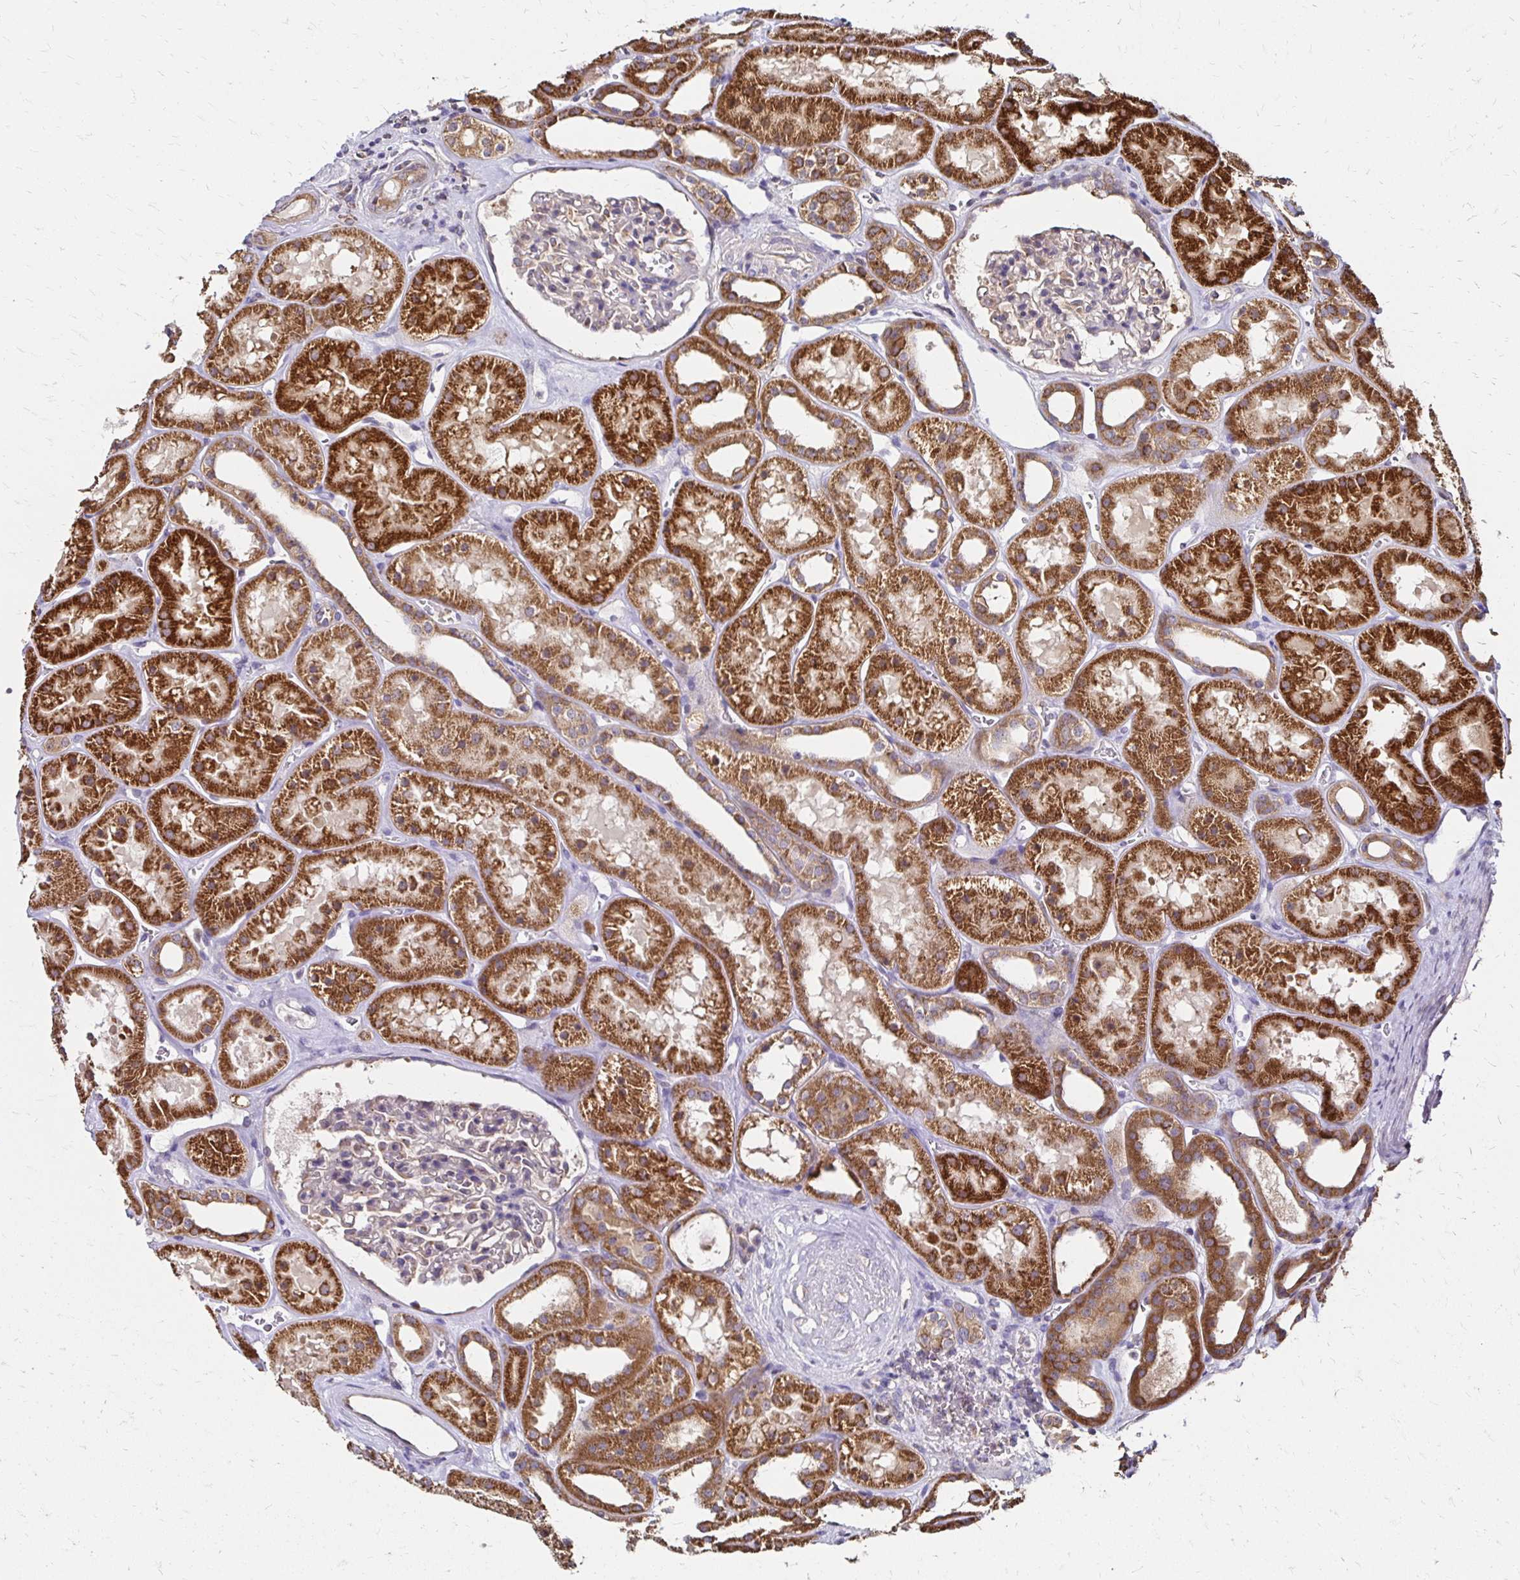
{"staining": {"intensity": "weak", "quantity": "<25%", "location": "cytoplasmic/membranous"}, "tissue": "kidney", "cell_type": "Cells in glomeruli", "image_type": "normal", "snomed": [{"axis": "morphology", "description": "Normal tissue, NOS"}, {"axis": "topography", "description": "Kidney"}], "caption": "High magnification brightfield microscopy of benign kidney stained with DAB (3,3'-diaminobenzidine) (brown) and counterstained with hematoxylin (blue): cells in glomeruli show no significant staining. The staining was performed using DAB (3,3'-diaminobenzidine) to visualize the protein expression in brown, while the nuclei were stained in blue with hematoxylin (Magnification: 20x).", "gene": "ZW10", "patient": {"sex": "female", "age": 41}}